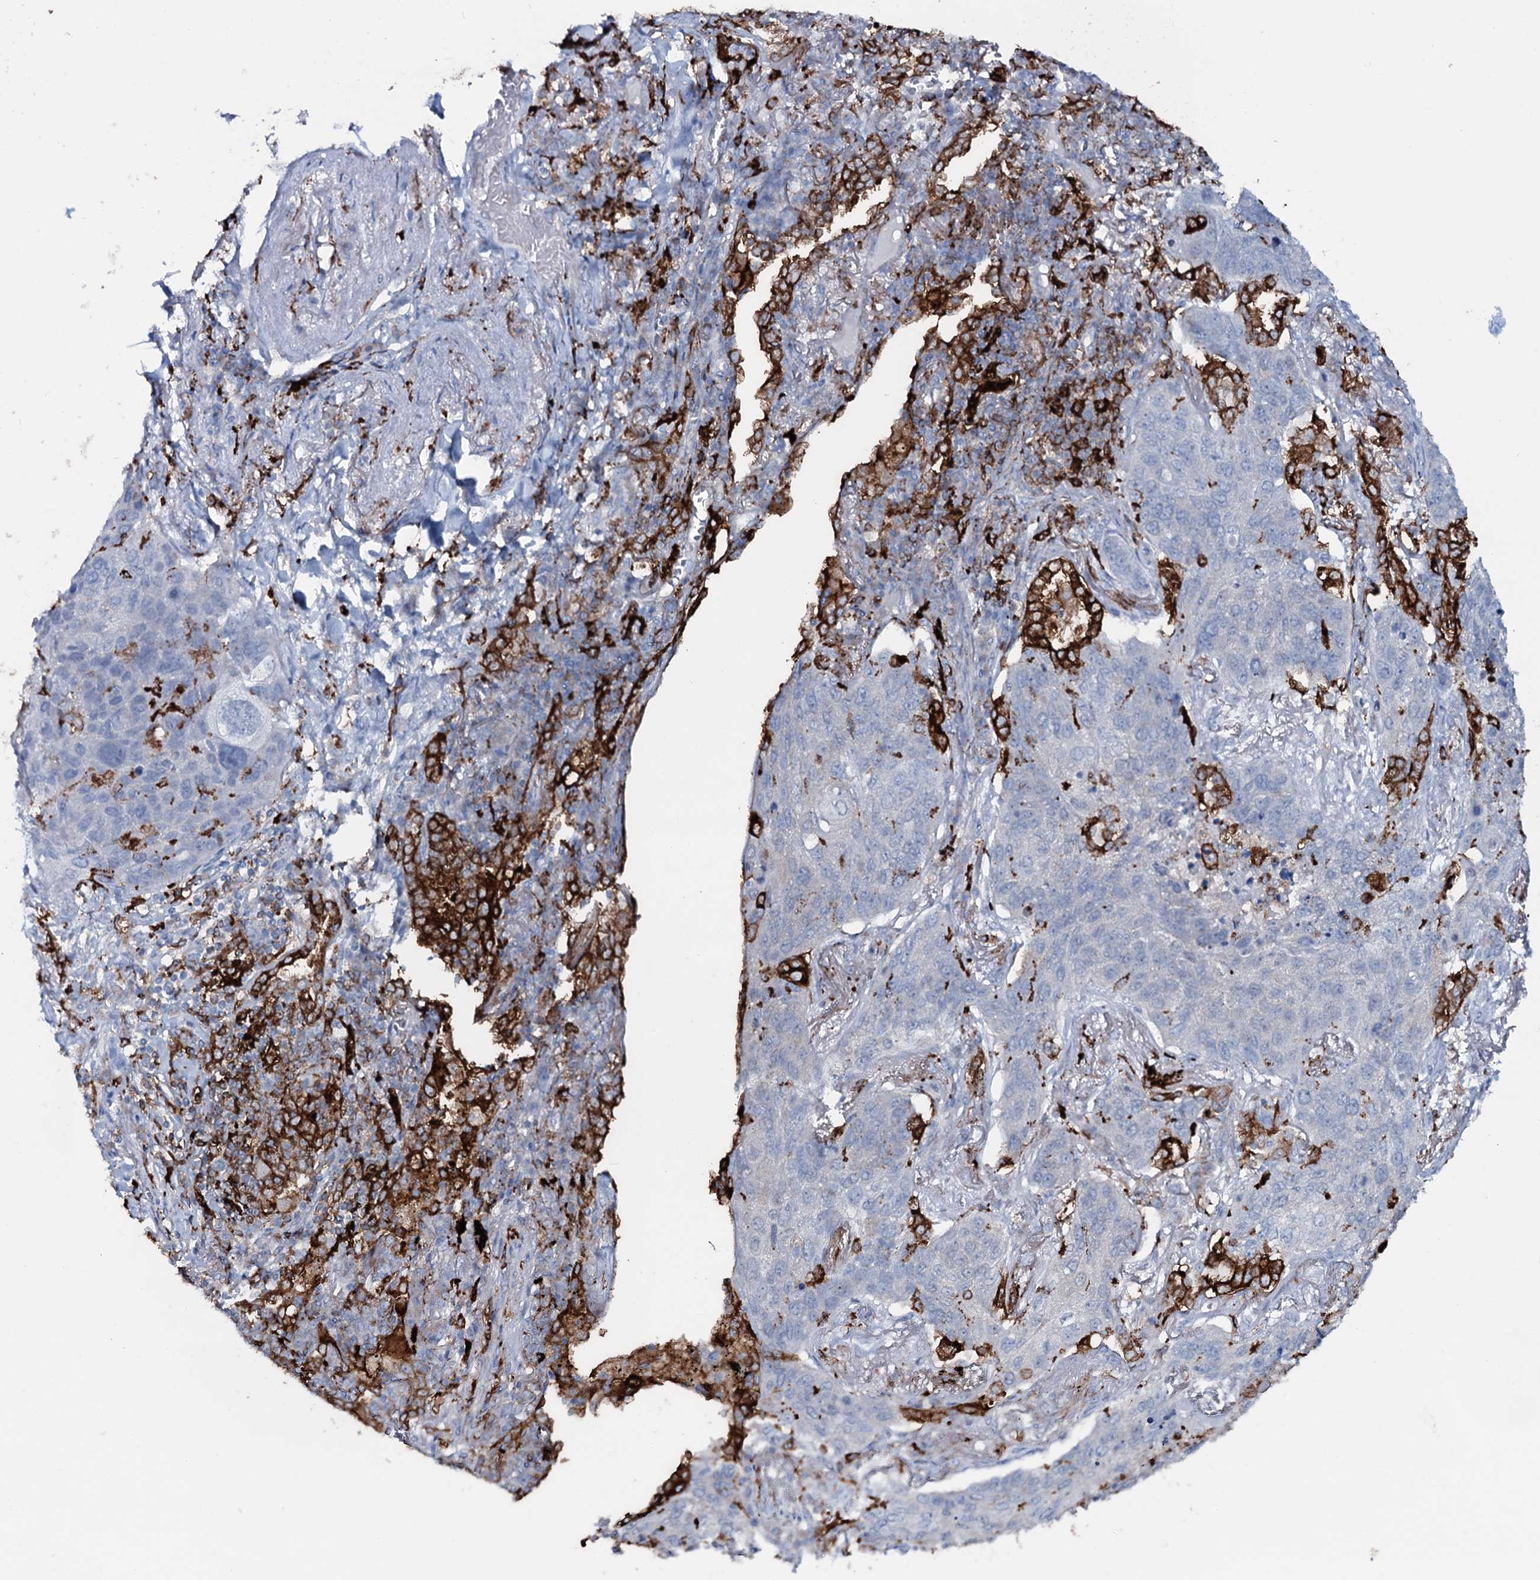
{"staining": {"intensity": "moderate", "quantity": "<25%", "location": "cytoplasmic/membranous"}, "tissue": "lung cancer", "cell_type": "Tumor cells", "image_type": "cancer", "snomed": [{"axis": "morphology", "description": "Squamous cell carcinoma, NOS"}, {"axis": "topography", "description": "Lung"}], "caption": "Approximately <25% of tumor cells in squamous cell carcinoma (lung) exhibit moderate cytoplasmic/membranous protein staining as visualized by brown immunohistochemical staining.", "gene": "OSBPL2", "patient": {"sex": "female", "age": 63}}